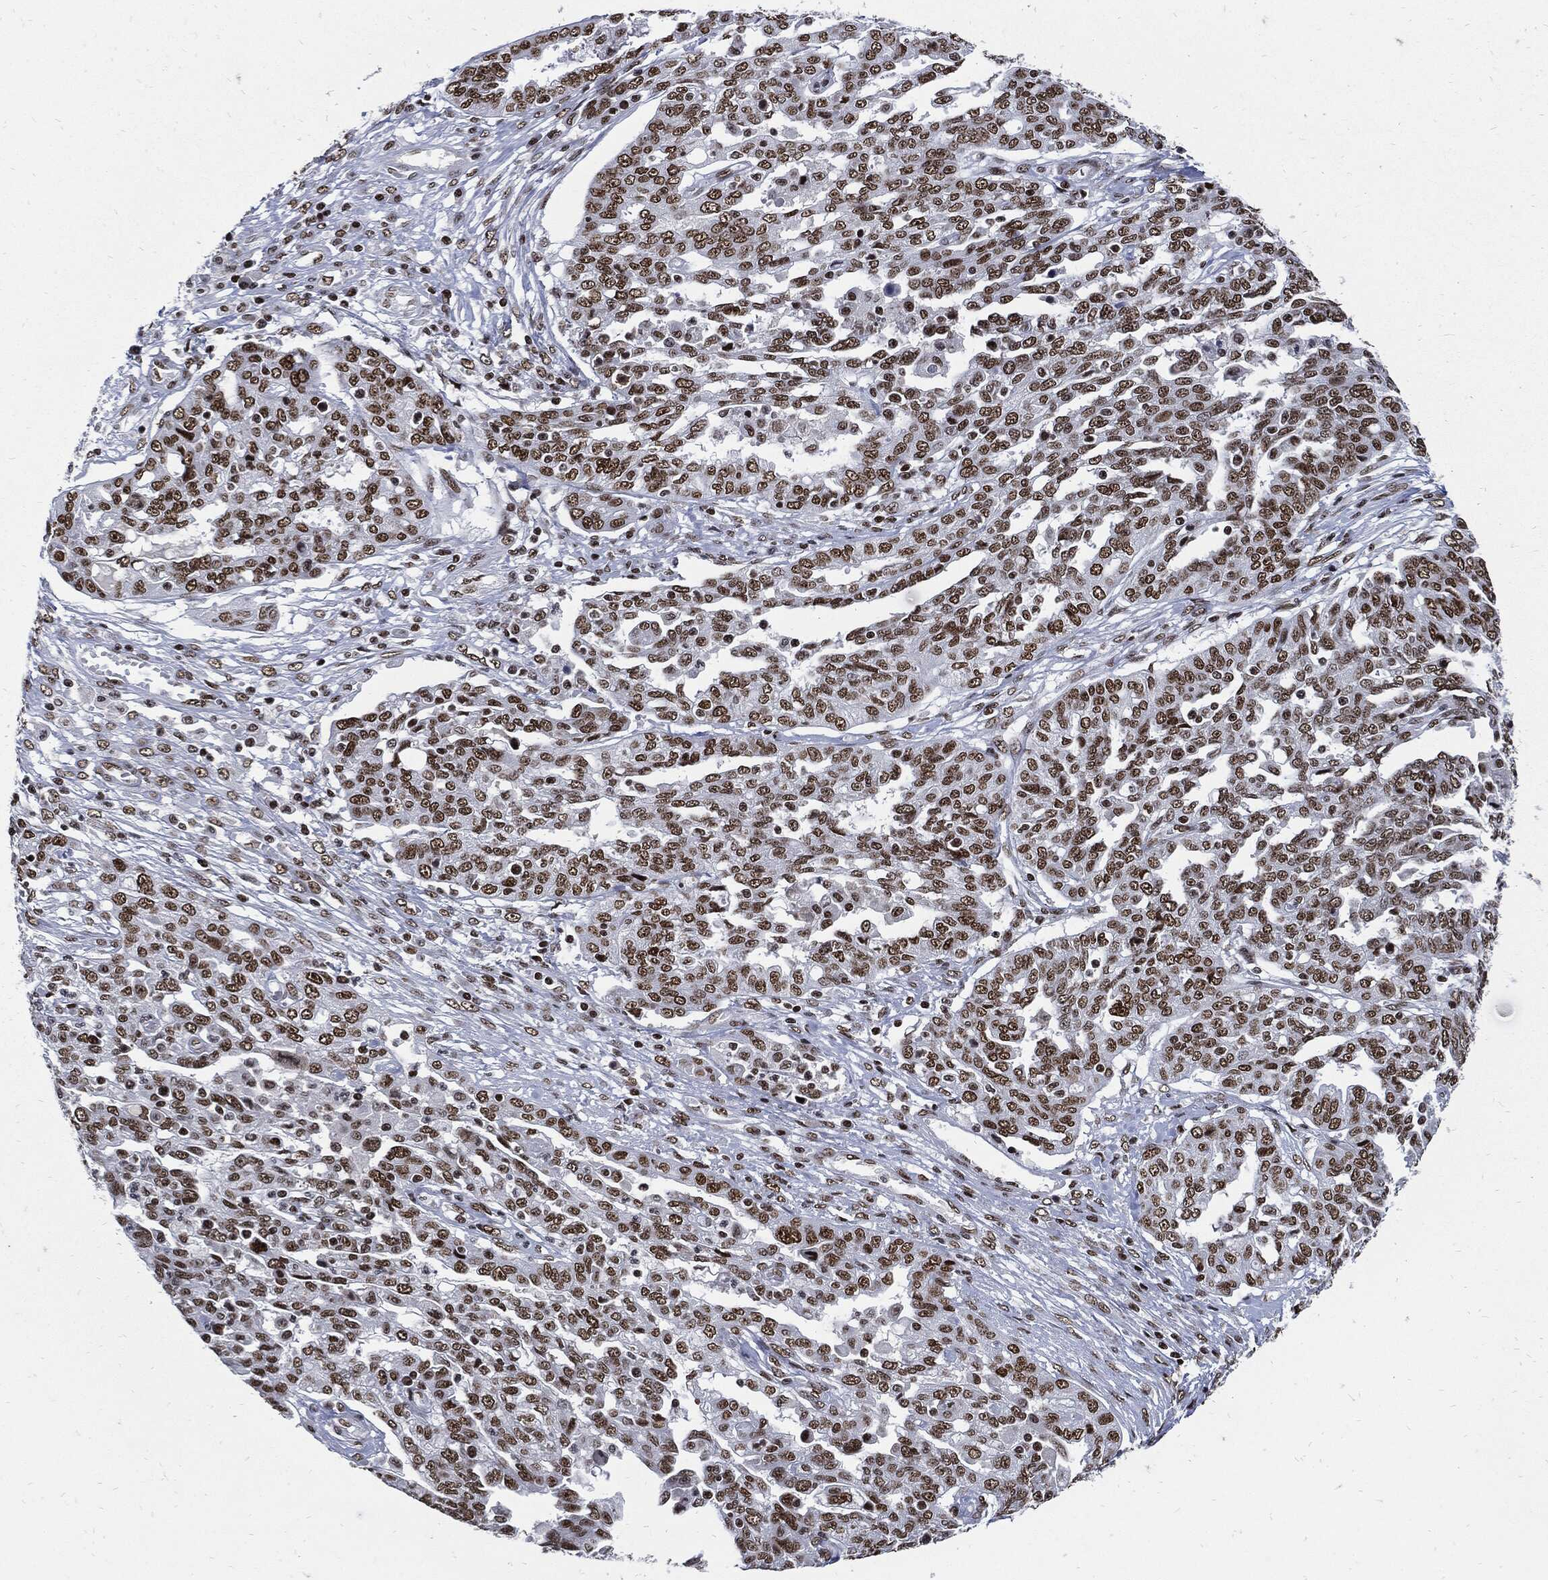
{"staining": {"intensity": "moderate", "quantity": ">75%", "location": "nuclear"}, "tissue": "ovarian cancer", "cell_type": "Tumor cells", "image_type": "cancer", "snomed": [{"axis": "morphology", "description": "Cystadenocarcinoma, serous, NOS"}, {"axis": "topography", "description": "Ovary"}], "caption": "The immunohistochemical stain labels moderate nuclear positivity in tumor cells of serous cystadenocarcinoma (ovarian) tissue.", "gene": "TERF2", "patient": {"sex": "female", "age": 67}}